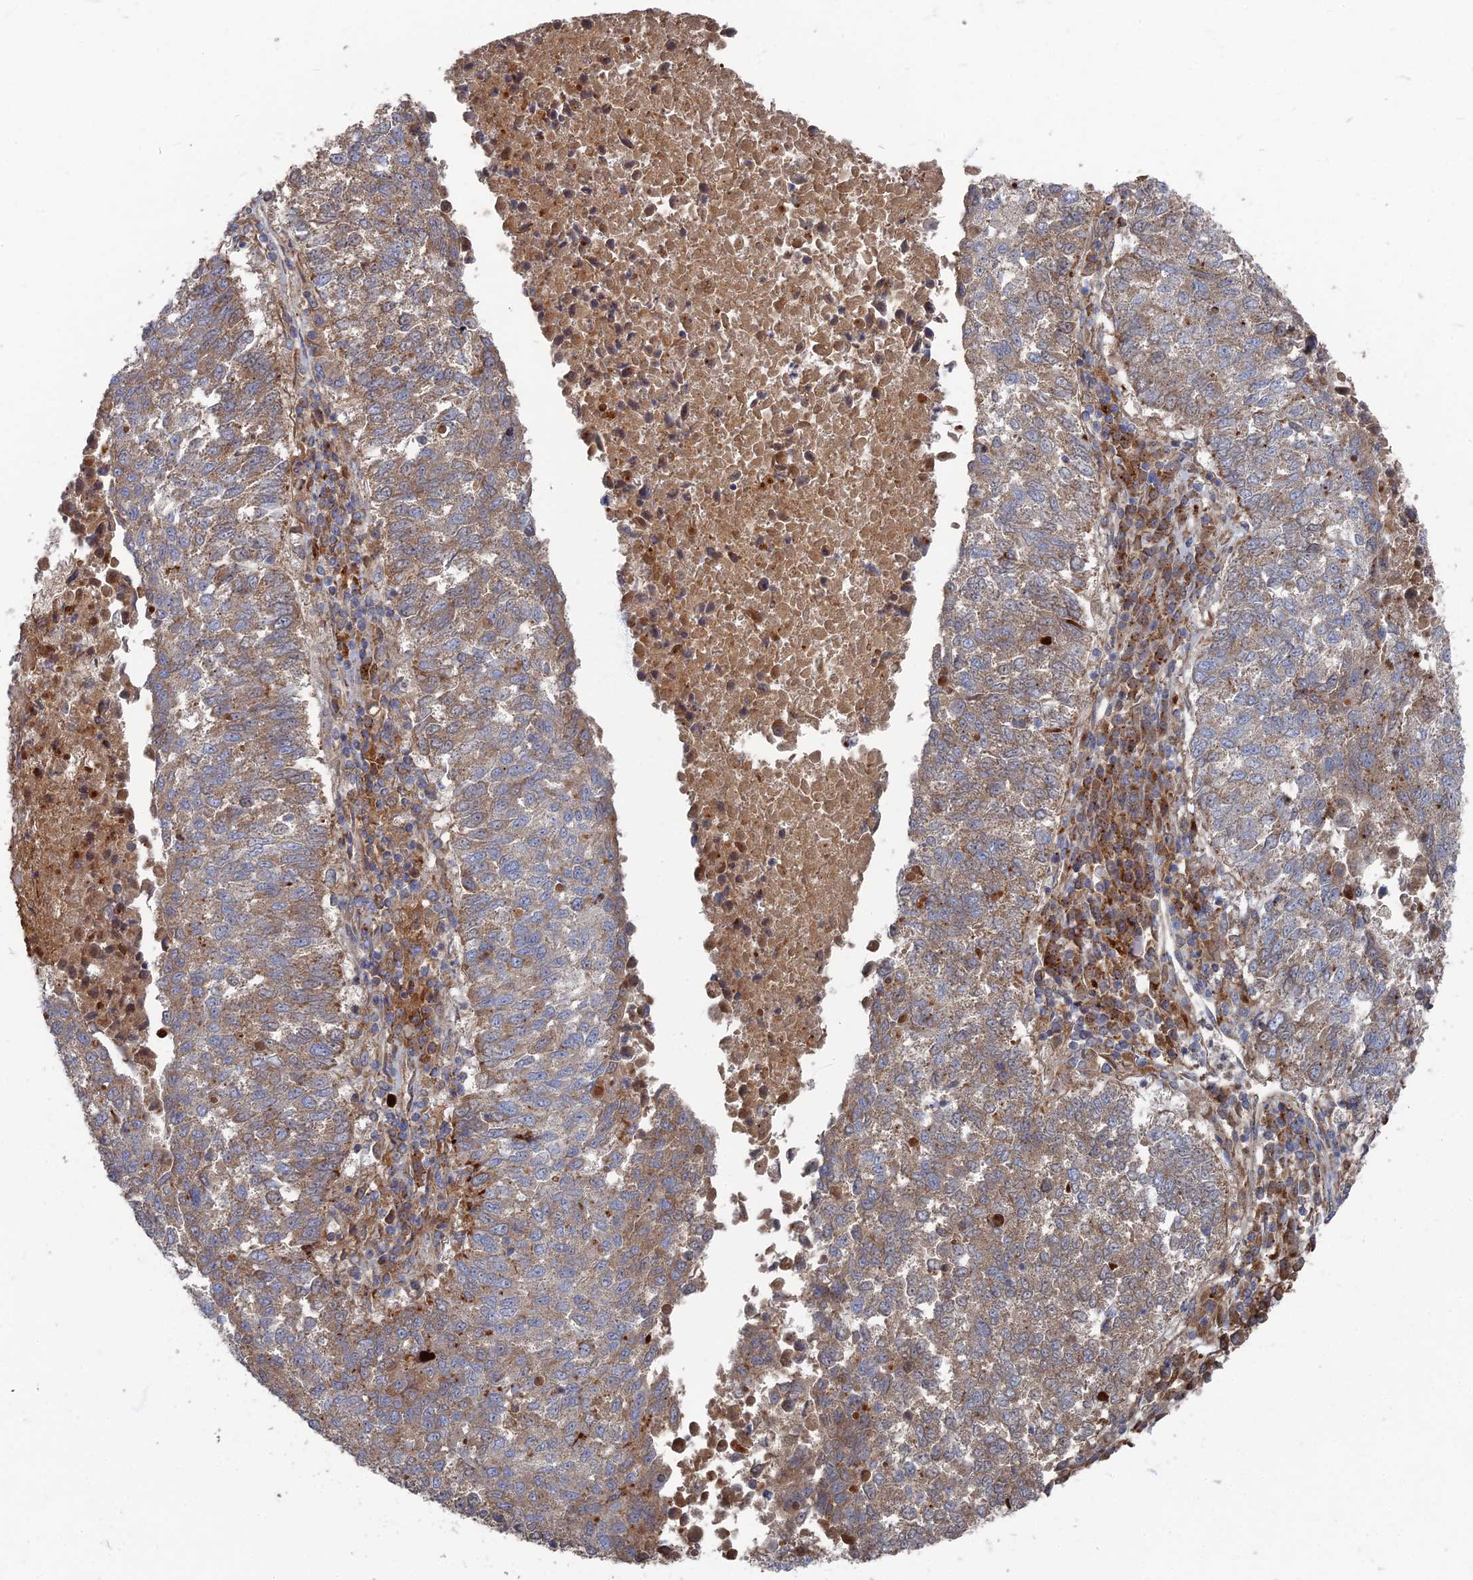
{"staining": {"intensity": "moderate", "quantity": ">75%", "location": "cytoplasmic/membranous"}, "tissue": "lung cancer", "cell_type": "Tumor cells", "image_type": "cancer", "snomed": [{"axis": "morphology", "description": "Squamous cell carcinoma, NOS"}, {"axis": "topography", "description": "Lung"}], "caption": "Lung cancer (squamous cell carcinoma) stained with IHC demonstrates moderate cytoplasmic/membranous positivity in about >75% of tumor cells.", "gene": "PPCDC", "patient": {"sex": "male", "age": 73}}